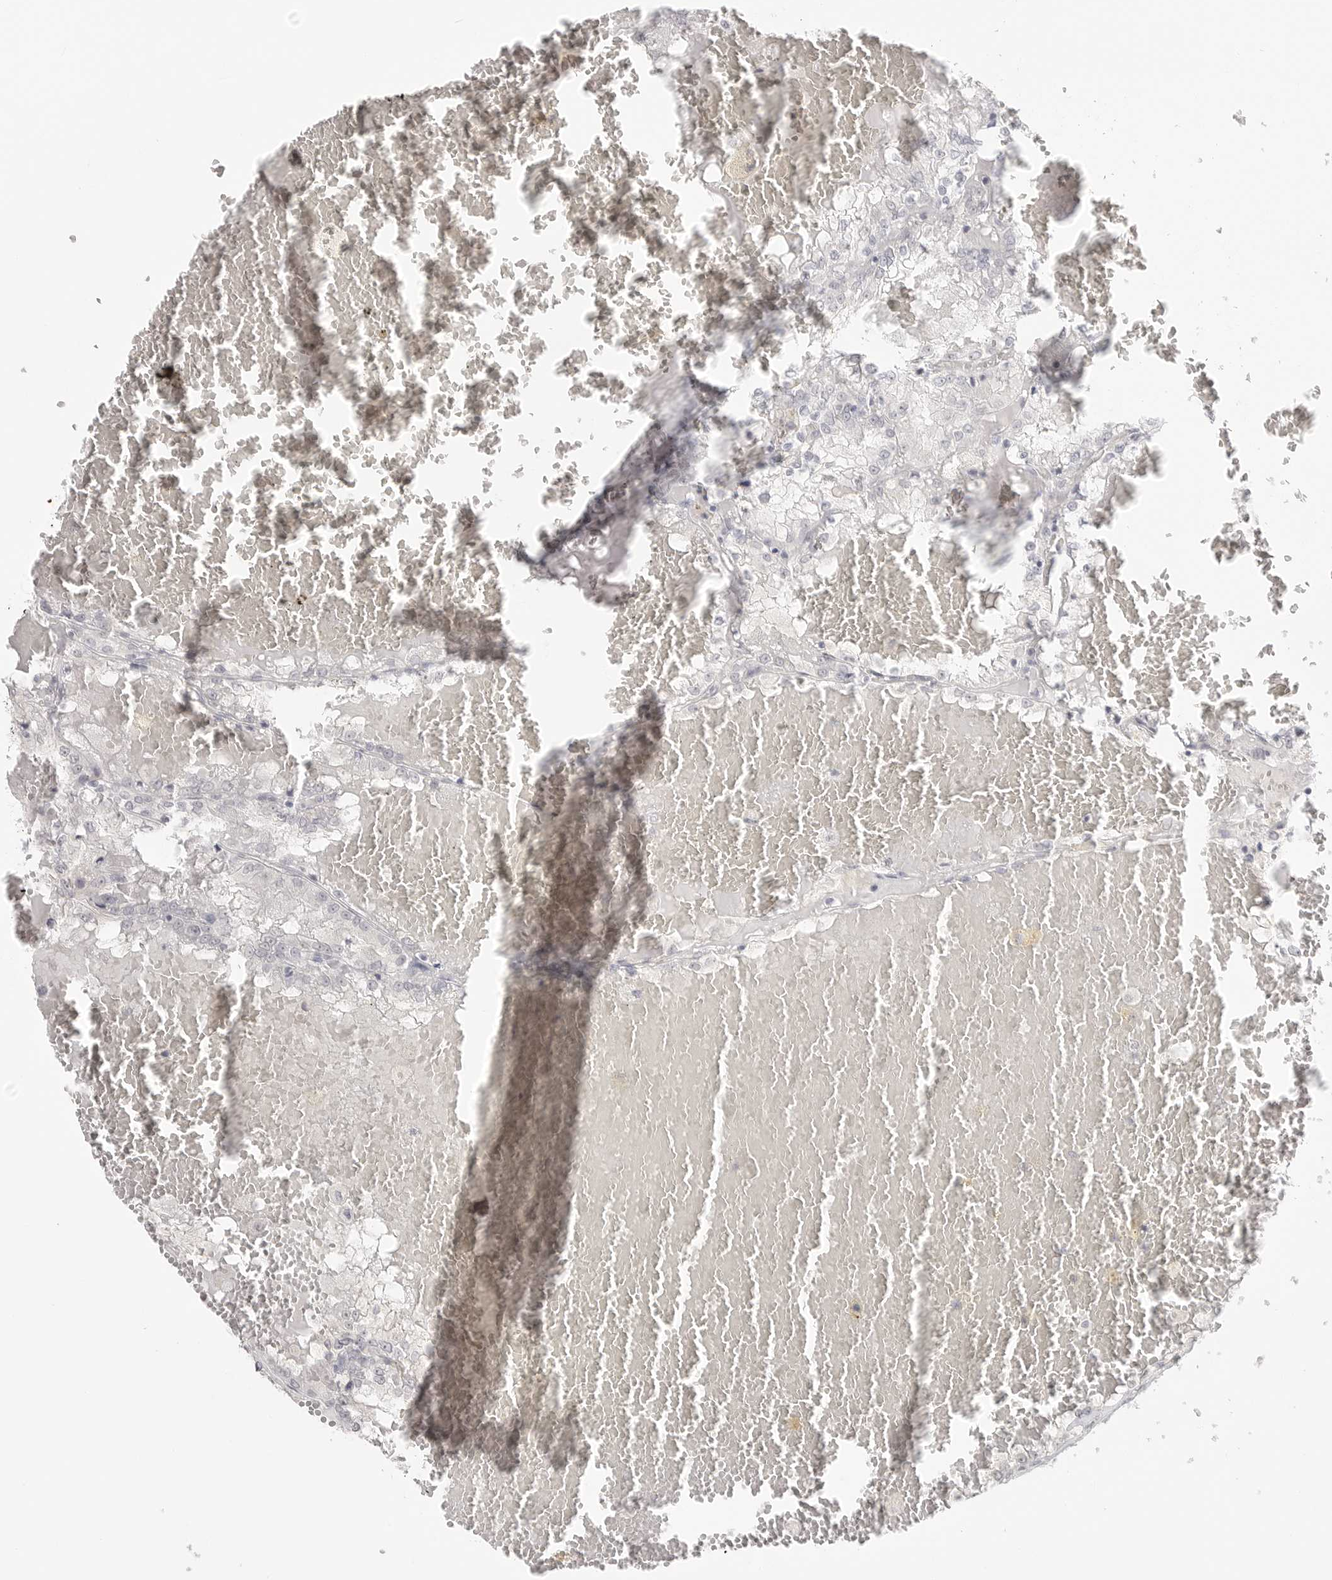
{"staining": {"intensity": "negative", "quantity": "none", "location": "none"}, "tissue": "renal cancer", "cell_type": "Tumor cells", "image_type": "cancer", "snomed": [{"axis": "morphology", "description": "Adenocarcinoma, NOS"}, {"axis": "topography", "description": "Kidney"}], "caption": "An IHC photomicrograph of renal adenocarcinoma is shown. There is no staining in tumor cells of renal adenocarcinoma.", "gene": "KLK11", "patient": {"sex": "female", "age": 56}}